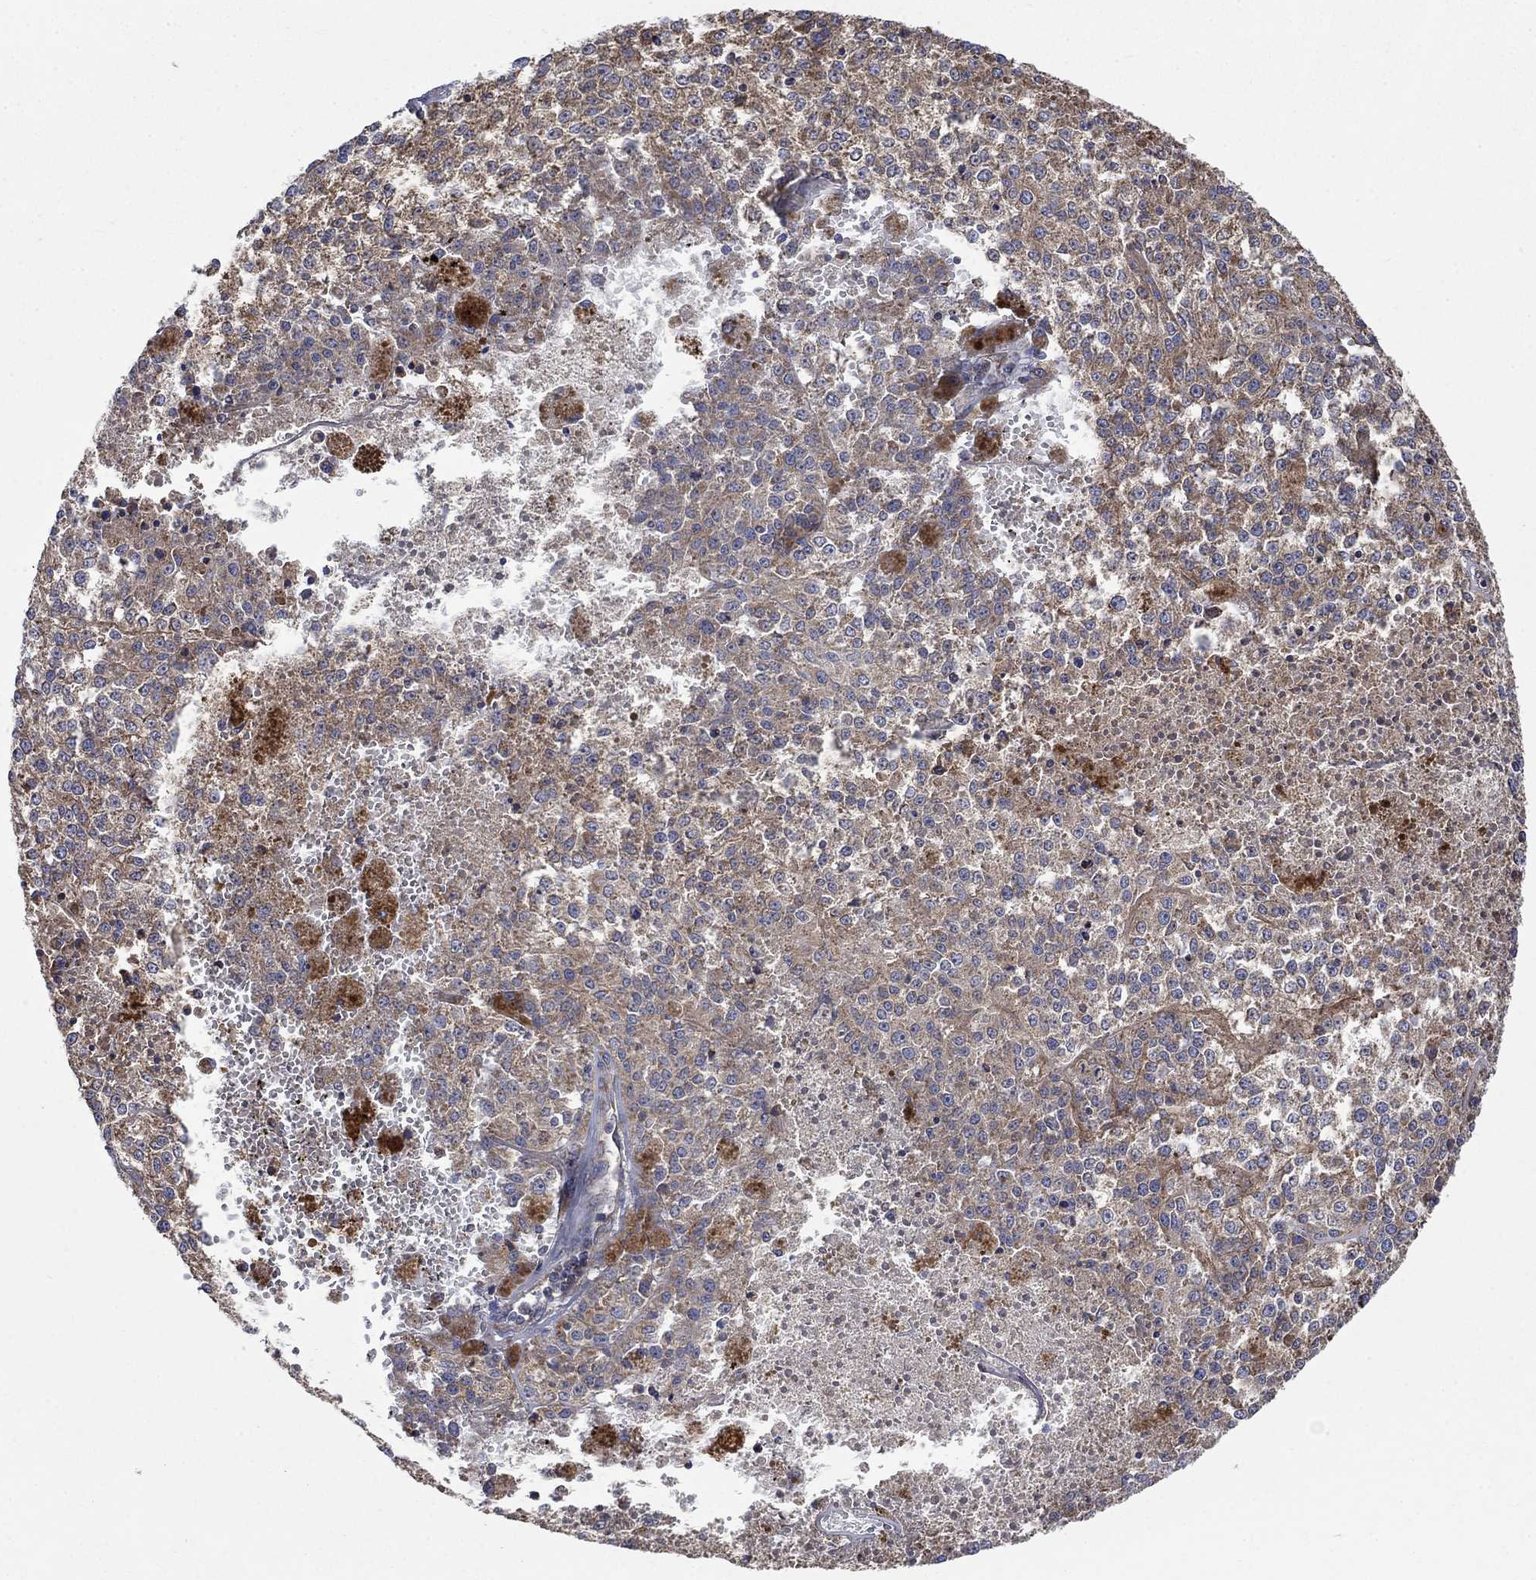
{"staining": {"intensity": "weak", "quantity": ">75%", "location": "cytoplasmic/membranous"}, "tissue": "melanoma", "cell_type": "Tumor cells", "image_type": "cancer", "snomed": [{"axis": "morphology", "description": "Malignant melanoma, Metastatic site"}, {"axis": "topography", "description": "Lymph node"}], "caption": "IHC histopathology image of malignant melanoma (metastatic site) stained for a protein (brown), which reveals low levels of weak cytoplasmic/membranous staining in approximately >75% of tumor cells.", "gene": "RPLP0", "patient": {"sex": "female", "age": 64}}